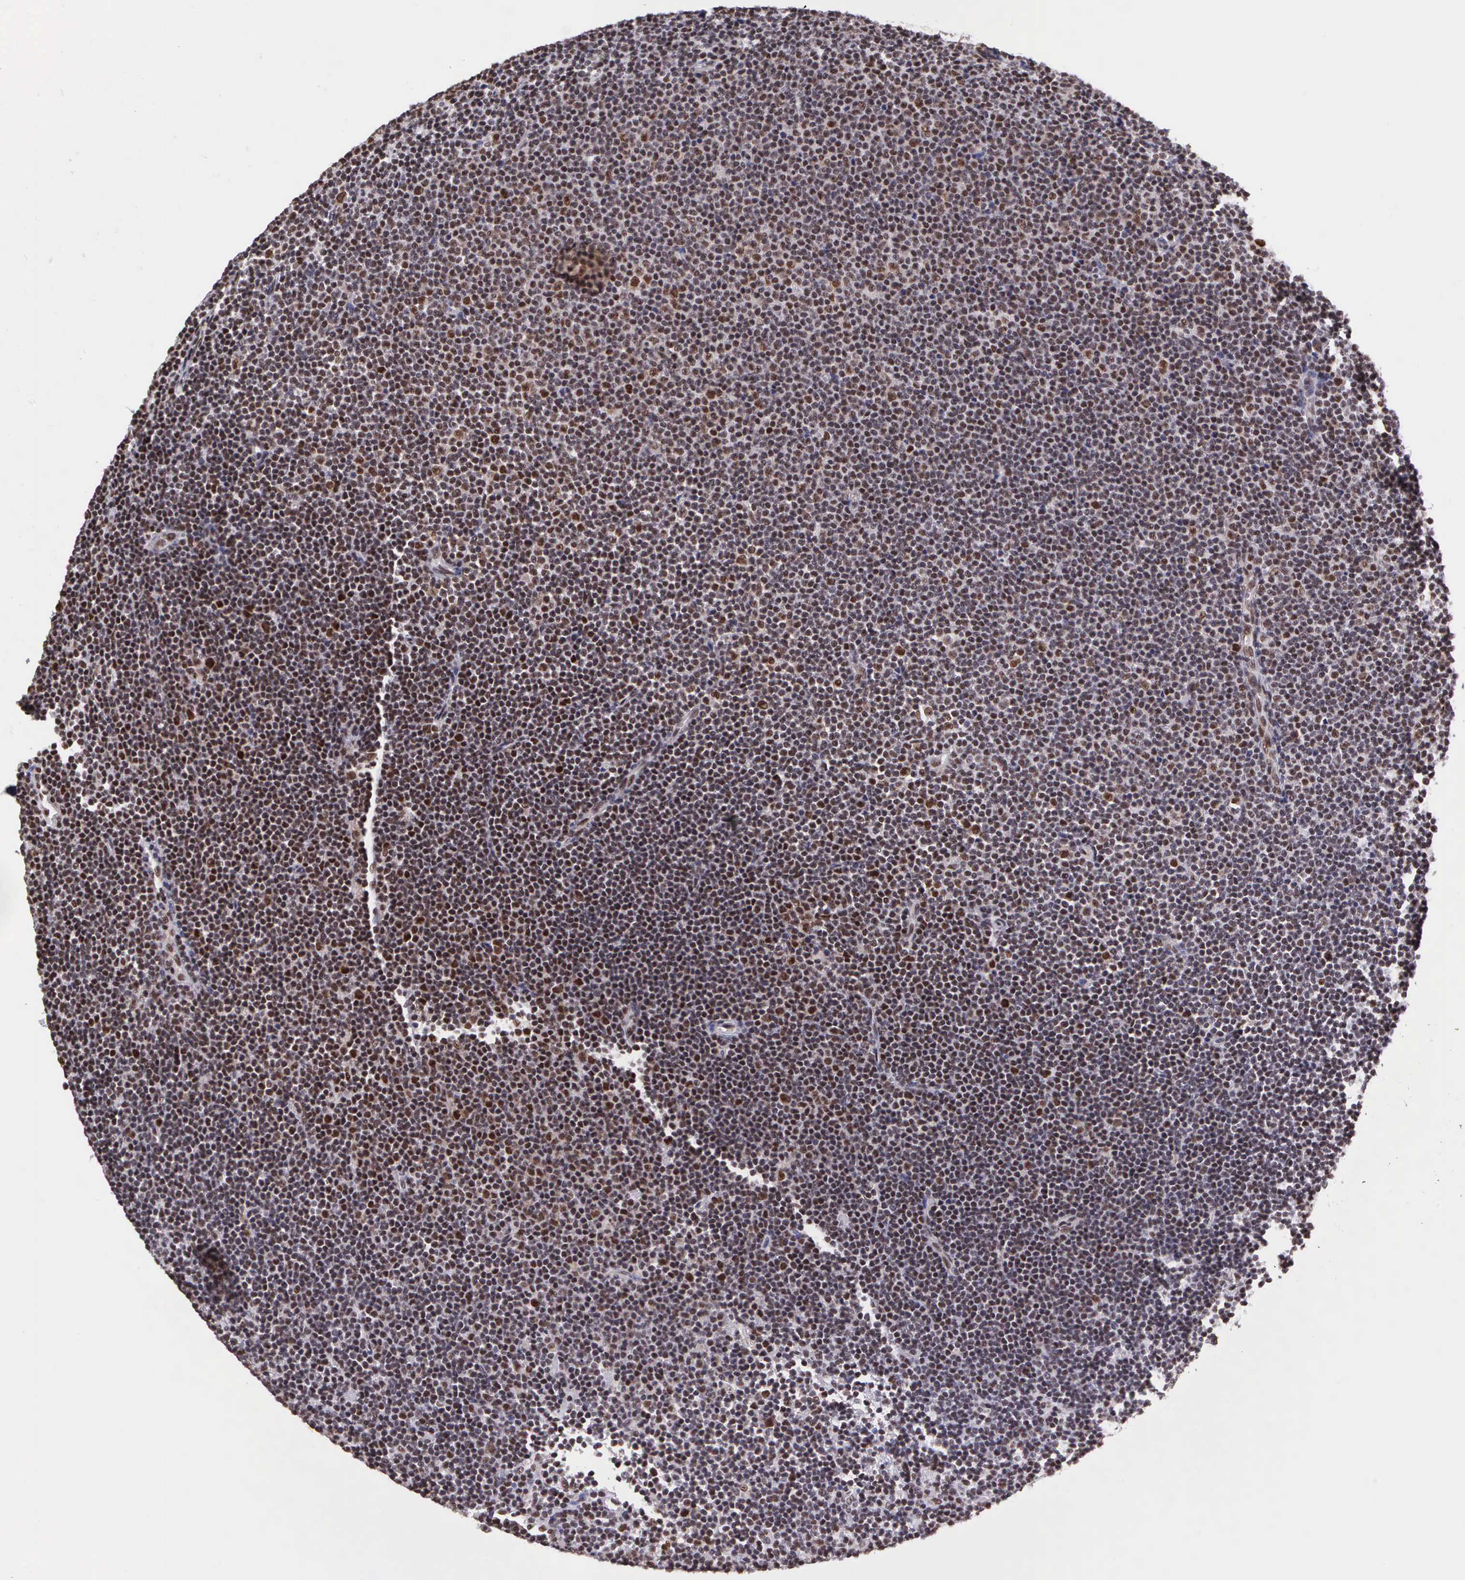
{"staining": {"intensity": "moderate", "quantity": ">75%", "location": "nuclear"}, "tissue": "lymphoma", "cell_type": "Tumor cells", "image_type": "cancer", "snomed": [{"axis": "morphology", "description": "Malignant lymphoma, non-Hodgkin's type, Low grade"}, {"axis": "topography", "description": "Lymph node"}], "caption": "A medium amount of moderate nuclear positivity is appreciated in about >75% of tumor cells in lymphoma tissue.", "gene": "UBR7", "patient": {"sex": "female", "age": 69}}